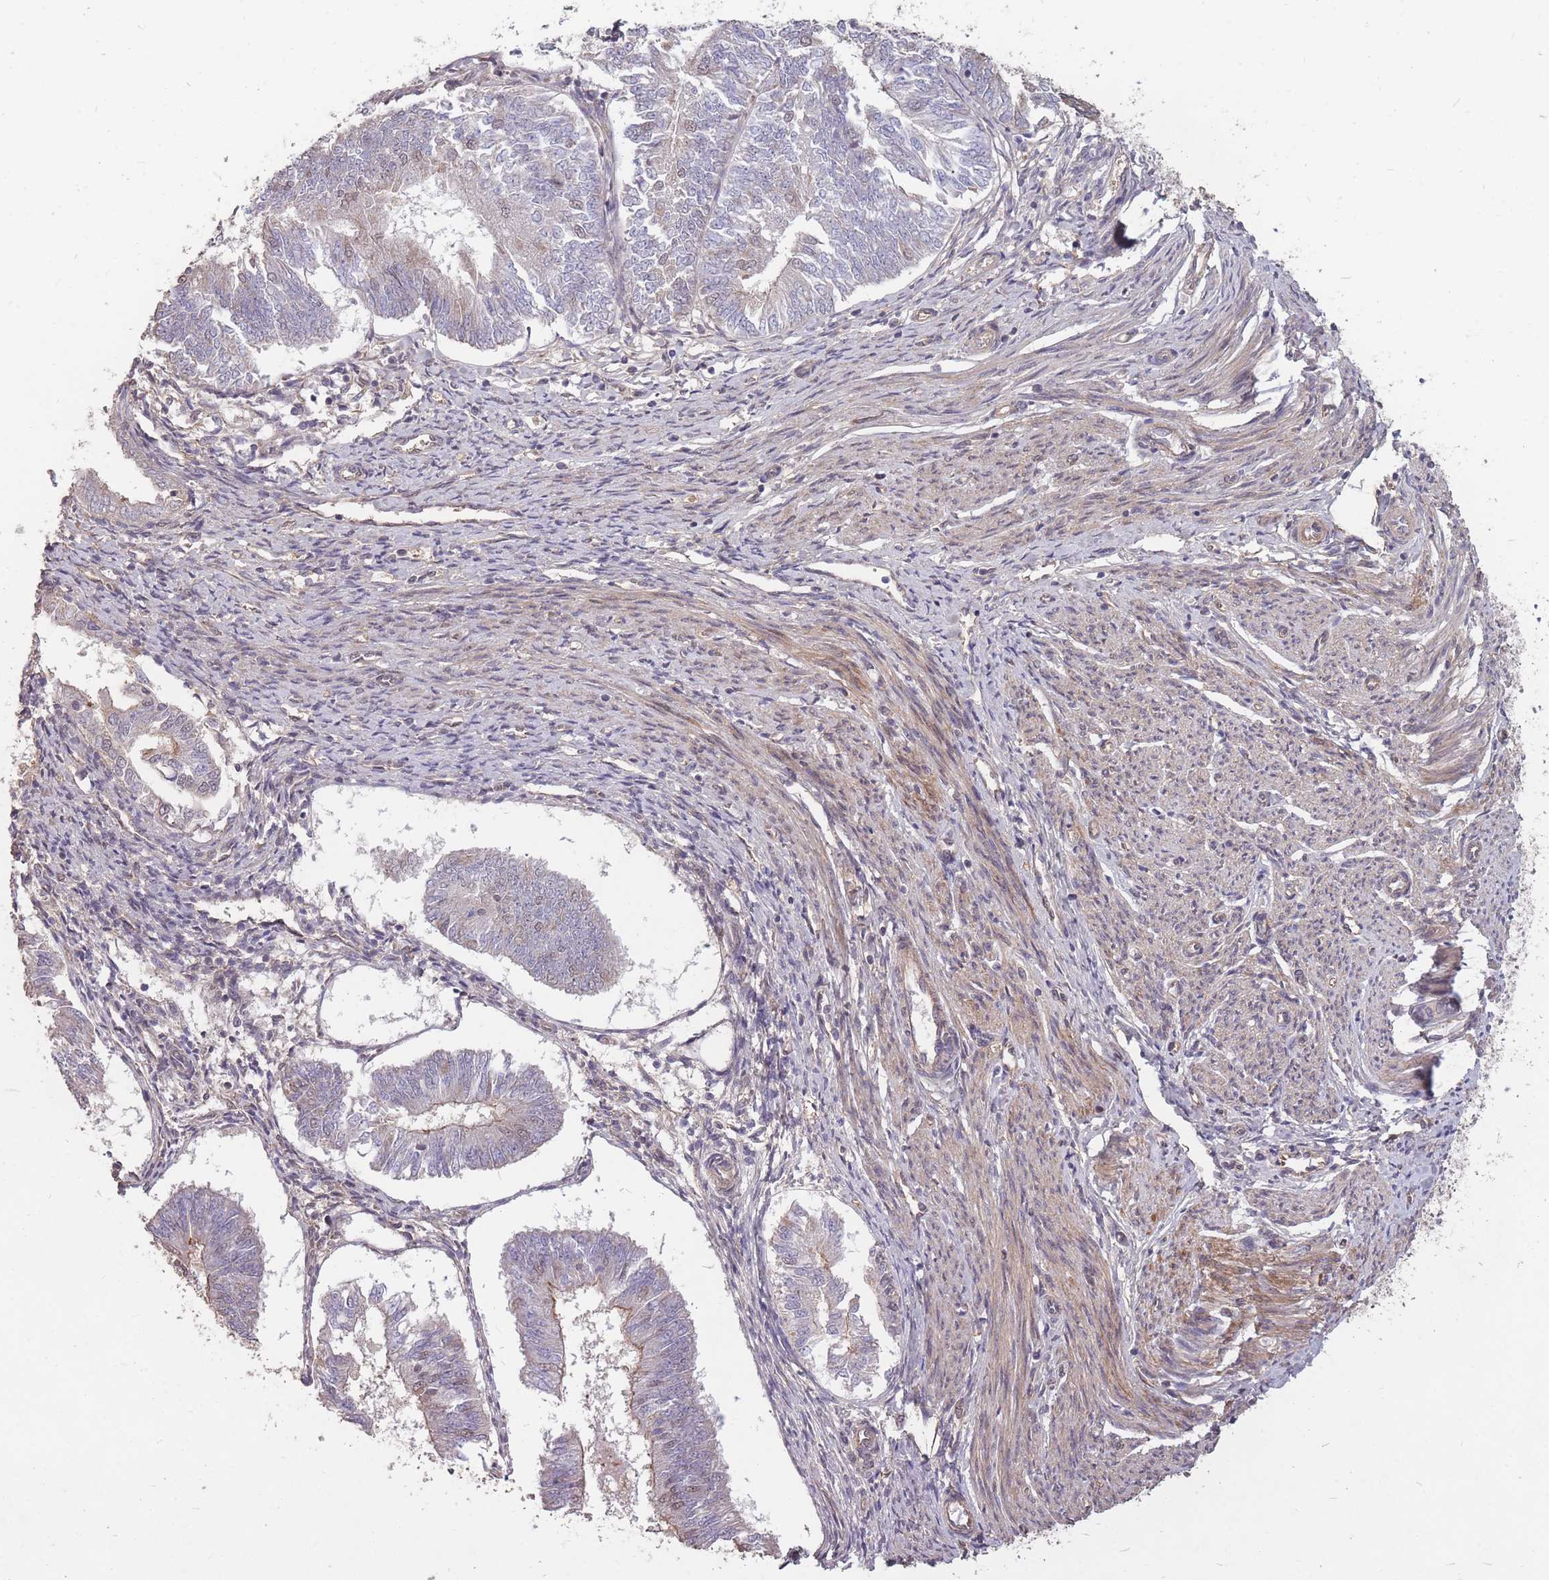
{"staining": {"intensity": "negative", "quantity": "none", "location": "none"}, "tissue": "endometrial cancer", "cell_type": "Tumor cells", "image_type": "cancer", "snomed": [{"axis": "morphology", "description": "Adenocarcinoma, NOS"}, {"axis": "topography", "description": "Endometrium"}], "caption": "DAB immunohistochemical staining of human endometrial cancer (adenocarcinoma) shows no significant expression in tumor cells.", "gene": "DYNC1LI2", "patient": {"sex": "female", "age": 58}}